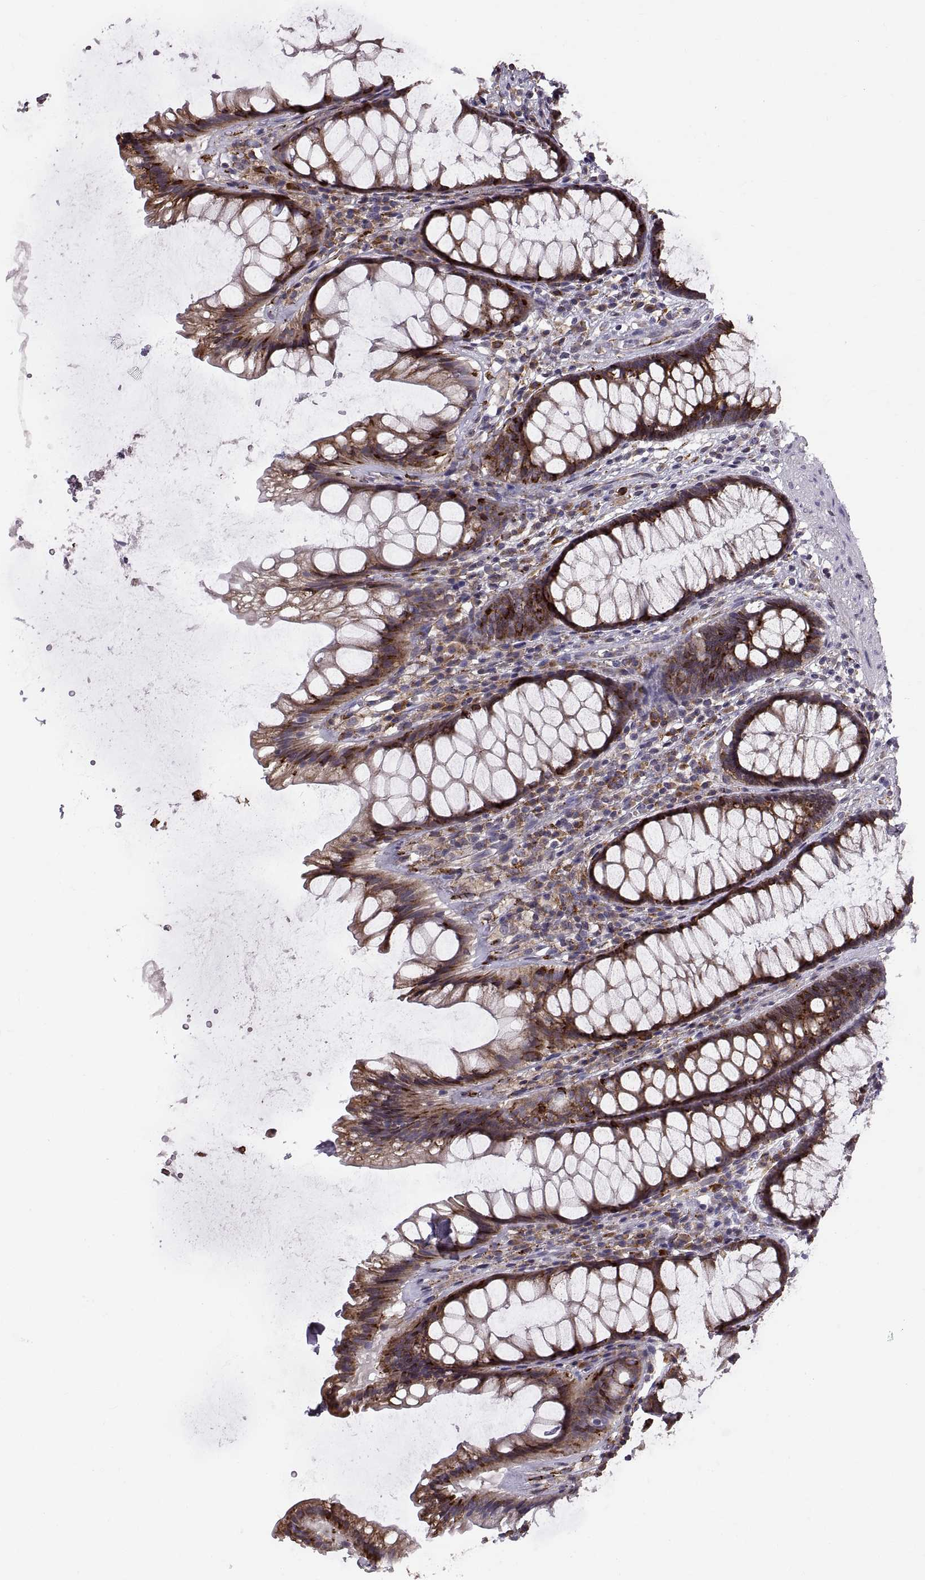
{"staining": {"intensity": "strong", "quantity": ">75%", "location": "cytoplasmic/membranous"}, "tissue": "rectum", "cell_type": "Glandular cells", "image_type": "normal", "snomed": [{"axis": "morphology", "description": "Normal tissue, NOS"}, {"axis": "topography", "description": "Rectum"}], "caption": "IHC histopathology image of benign rectum stained for a protein (brown), which reveals high levels of strong cytoplasmic/membranous positivity in approximately >75% of glandular cells.", "gene": "PLEKHB2", "patient": {"sex": "male", "age": 72}}